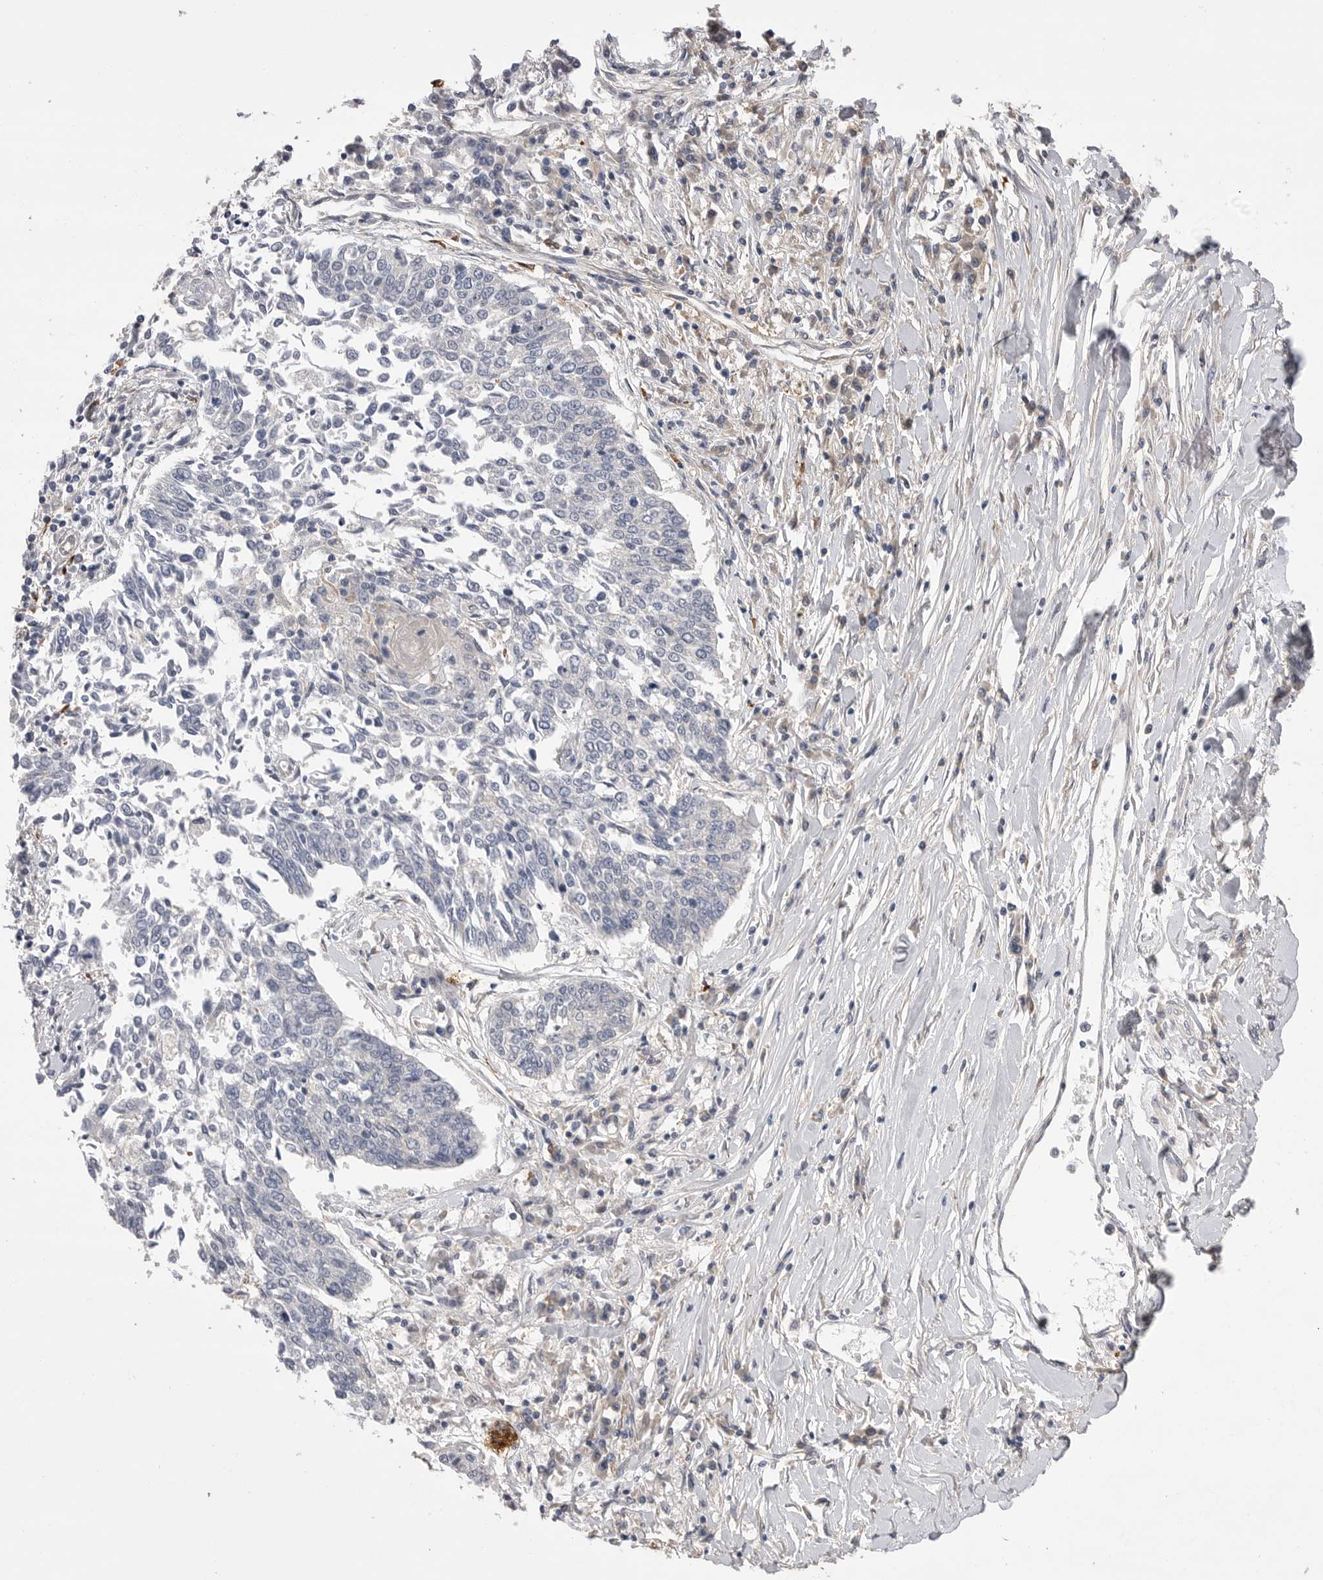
{"staining": {"intensity": "negative", "quantity": "none", "location": "none"}, "tissue": "lung cancer", "cell_type": "Tumor cells", "image_type": "cancer", "snomed": [{"axis": "morphology", "description": "Normal tissue, NOS"}, {"axis": "morphology", "description": "Squamous cell carcinoma, NOS"}, {"axis": "topography", "description": "Cartilage tissue"}, {"axis": "topography", "description": "Bronchus"}, {"axis": "topography", "description": "Lung"}, {"axis": "topography", "description": "Peripheral nerve tissue"}], "caption": "Immunohistochemistry (IHC) of lung cancer shows no expression in tumor cells.", "gene": "VAC14", "patient": {"sex": "female", "age": 49}}